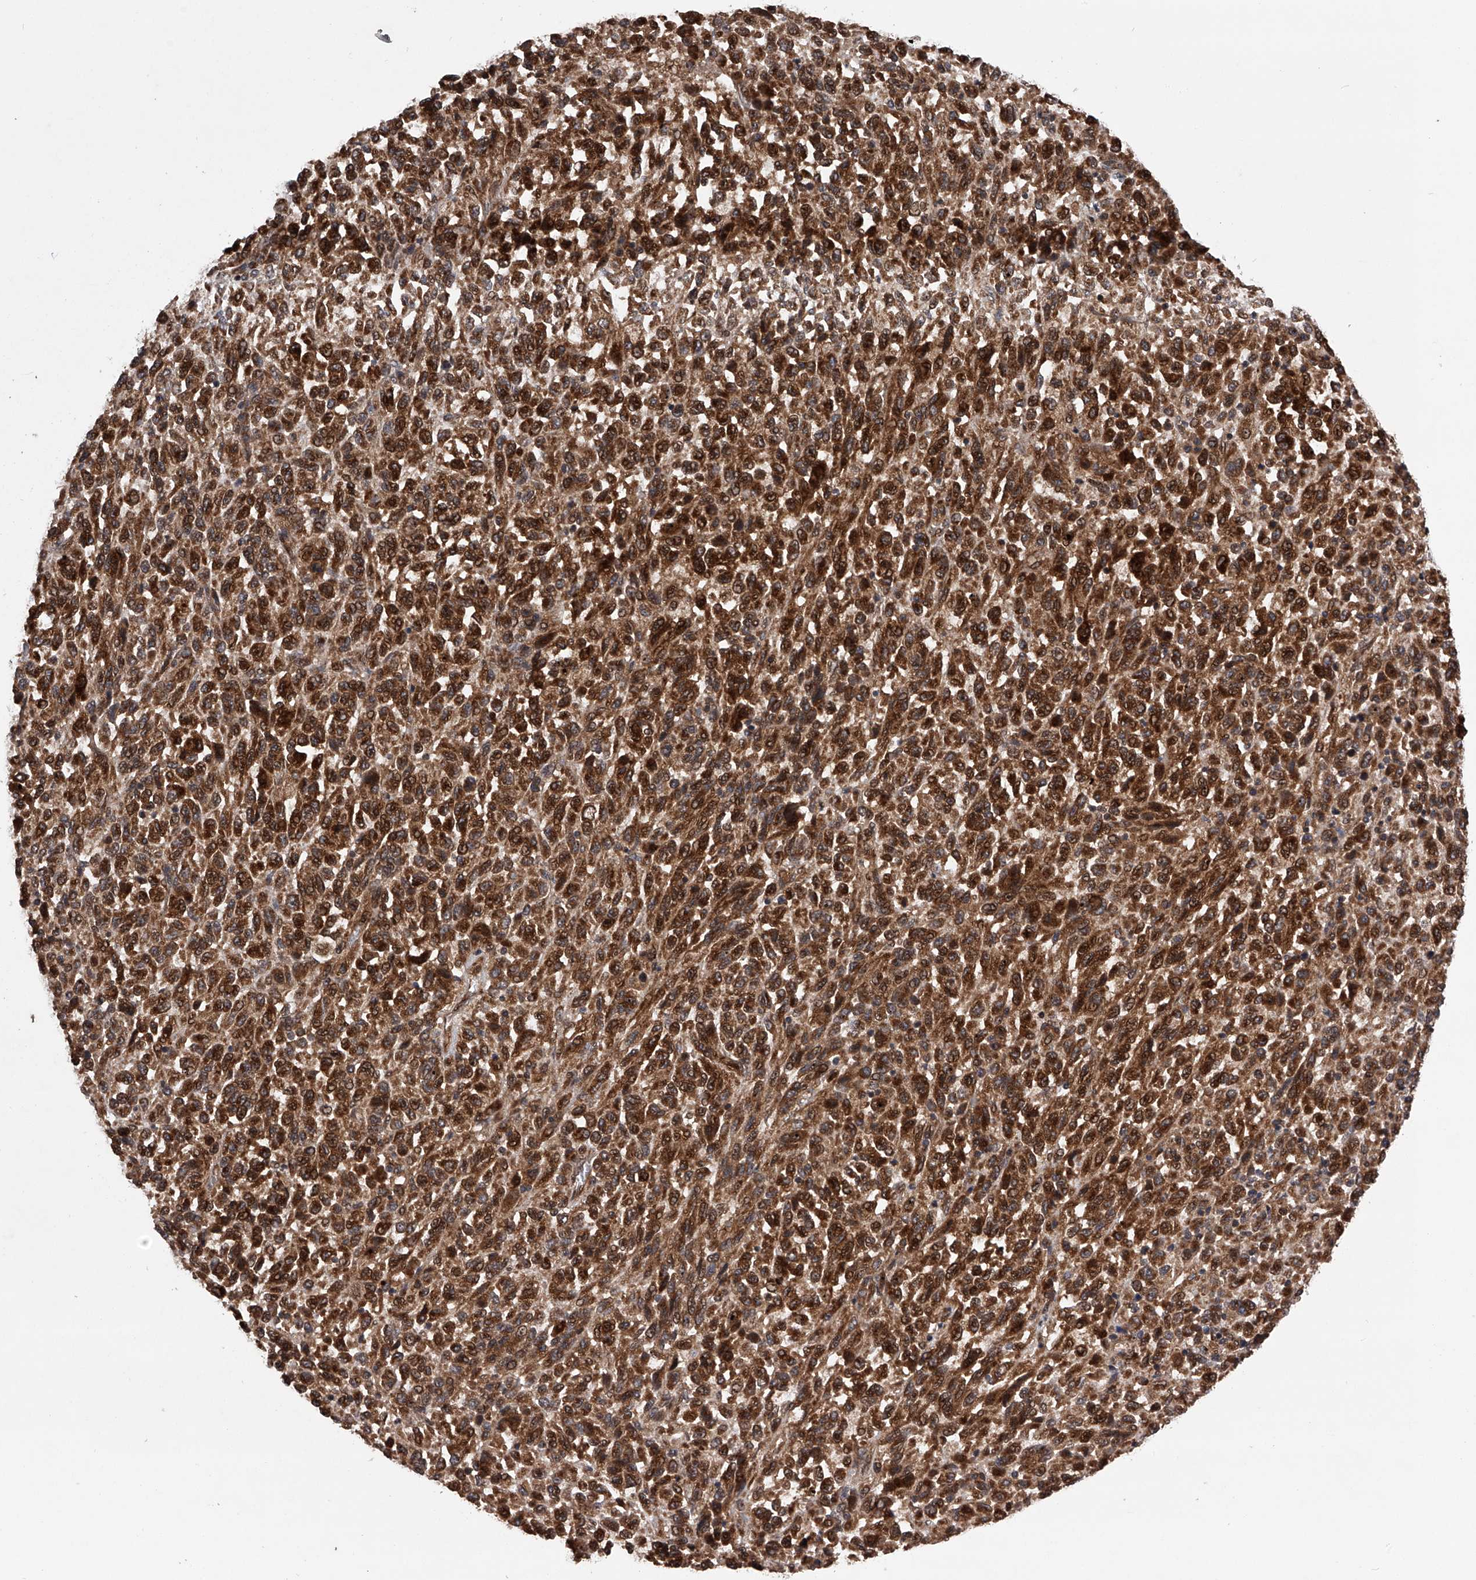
{"staining": {"intensity": "strong", "quantity": ">75%", "location": "cytoplasmic/membranous,nuclear"}, "tissue": "melanoma", "cell_type": "Tumor cells", "image_type": "cancer", "snomed": [{"axis": "morphology", "description": "Malignant melanoma, Metastatic site"}, {"axis": "topography", "description": "Lung"}], "caption": "Immunohistochemistry photomicrograph of melanoma stained for a protein (brown), which displays high levels of strong cytoplasmic/membranous and nuclear positivity in about >75% of tumor cells.", "gene": "MAP3K11", "patient": {"sex": "male", "age": 64}}